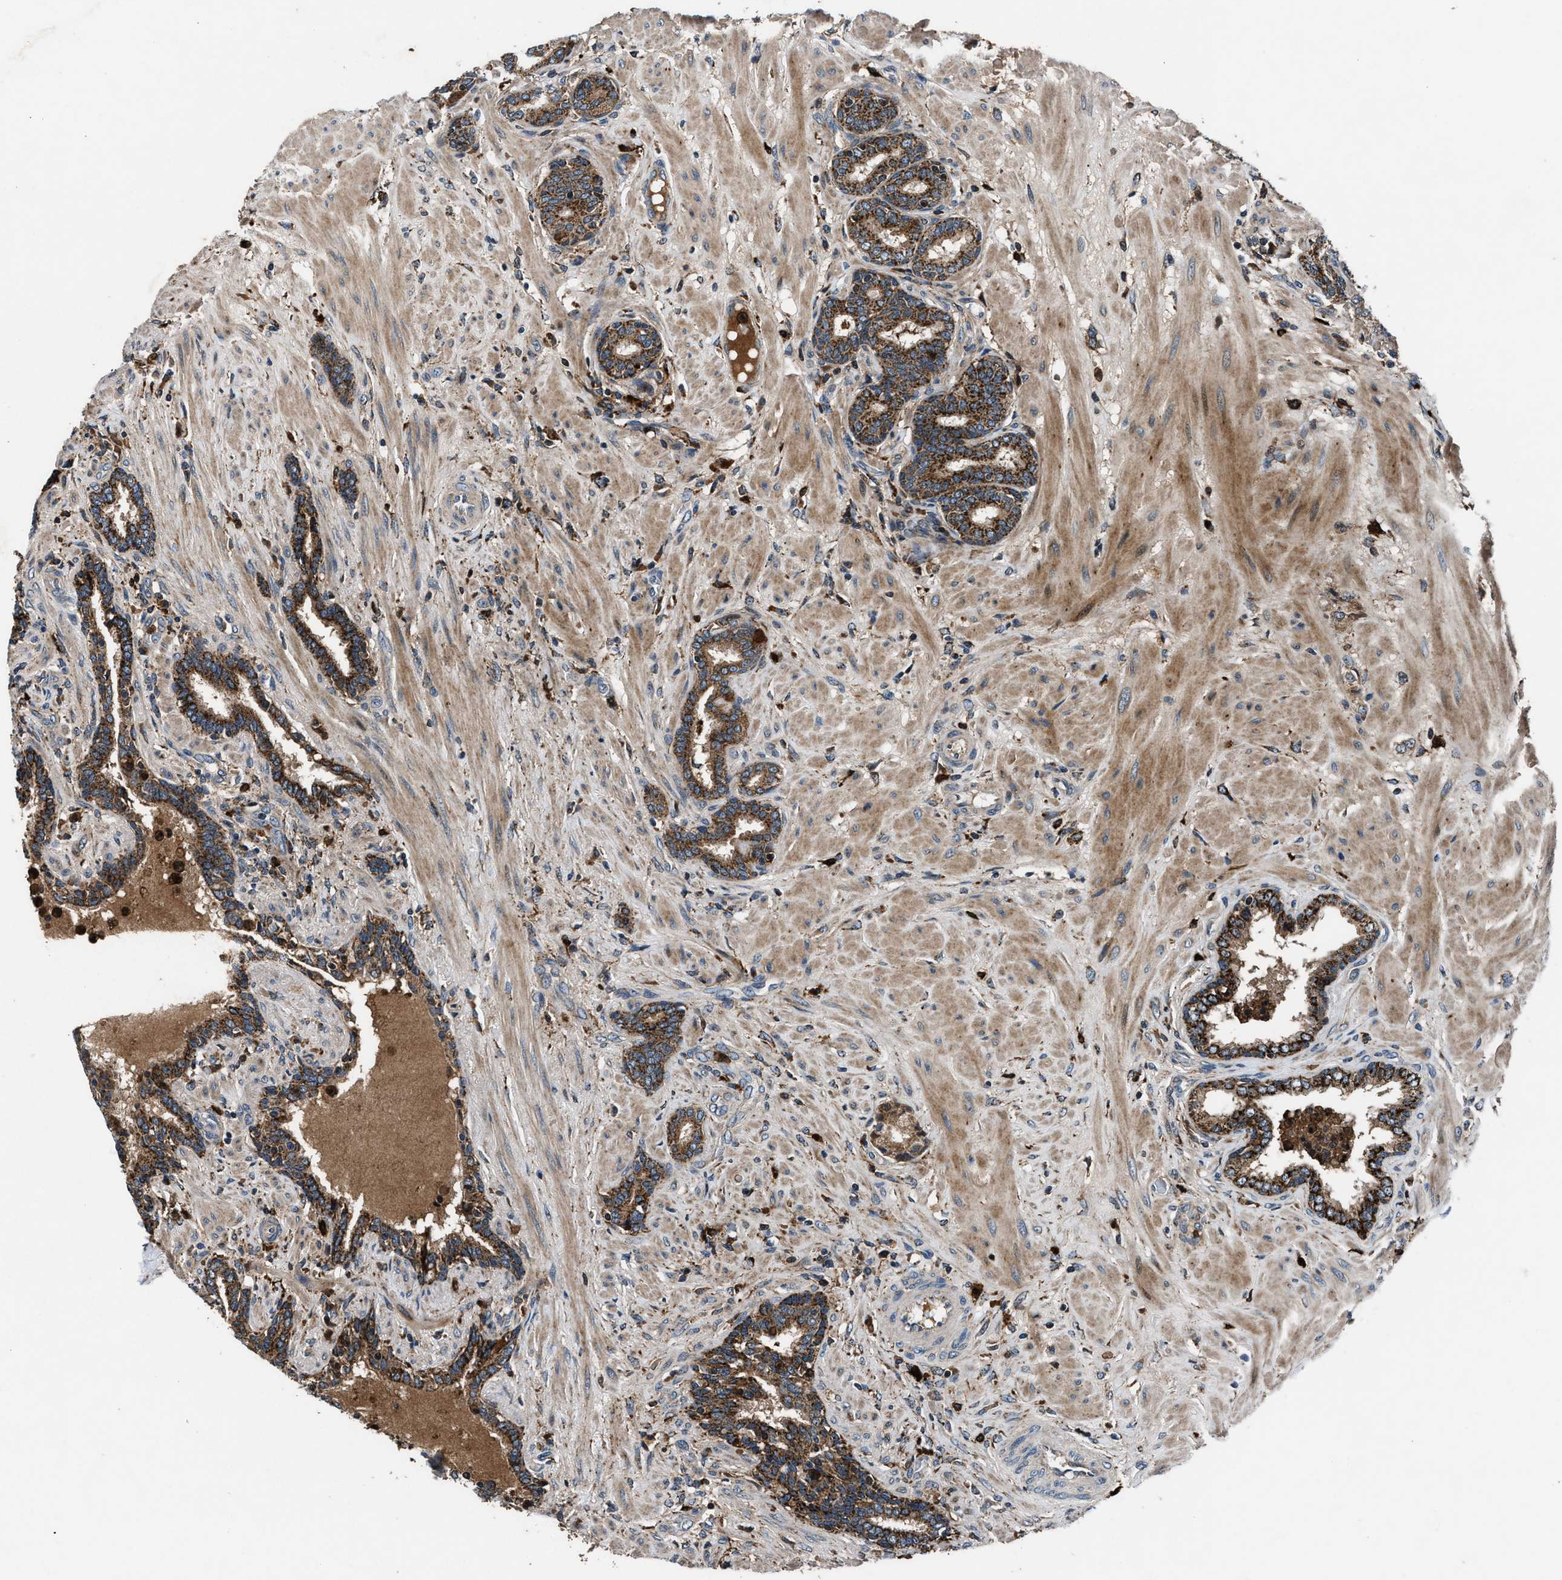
{"staining": {"intensity": "moderate", "quantity": ">75%", "location": "cytoplasmic/membranous"}, "tissue": "prostate cancer", "cell_type": "Tumor cells", "image_type": "cancer", "snomed": [{"axis": "morphology", "description": "Adenocarcinoma, High grade"}, {"axis": "topography", "description": "Prostate"}], "caption": "Immunohistochemical staining of prostate cancer (adenocarcinoma (high-grade)) demonstrates moderate cytoplasmic/membranous protein positivity in approximately >75% of tumor cells. (DAB (3,3'-diaminobenzidine) IHC with brightfield microscopy, high magnification).", "gene": "FAM221A", "patient": {"sex": "male", "age": 50}}